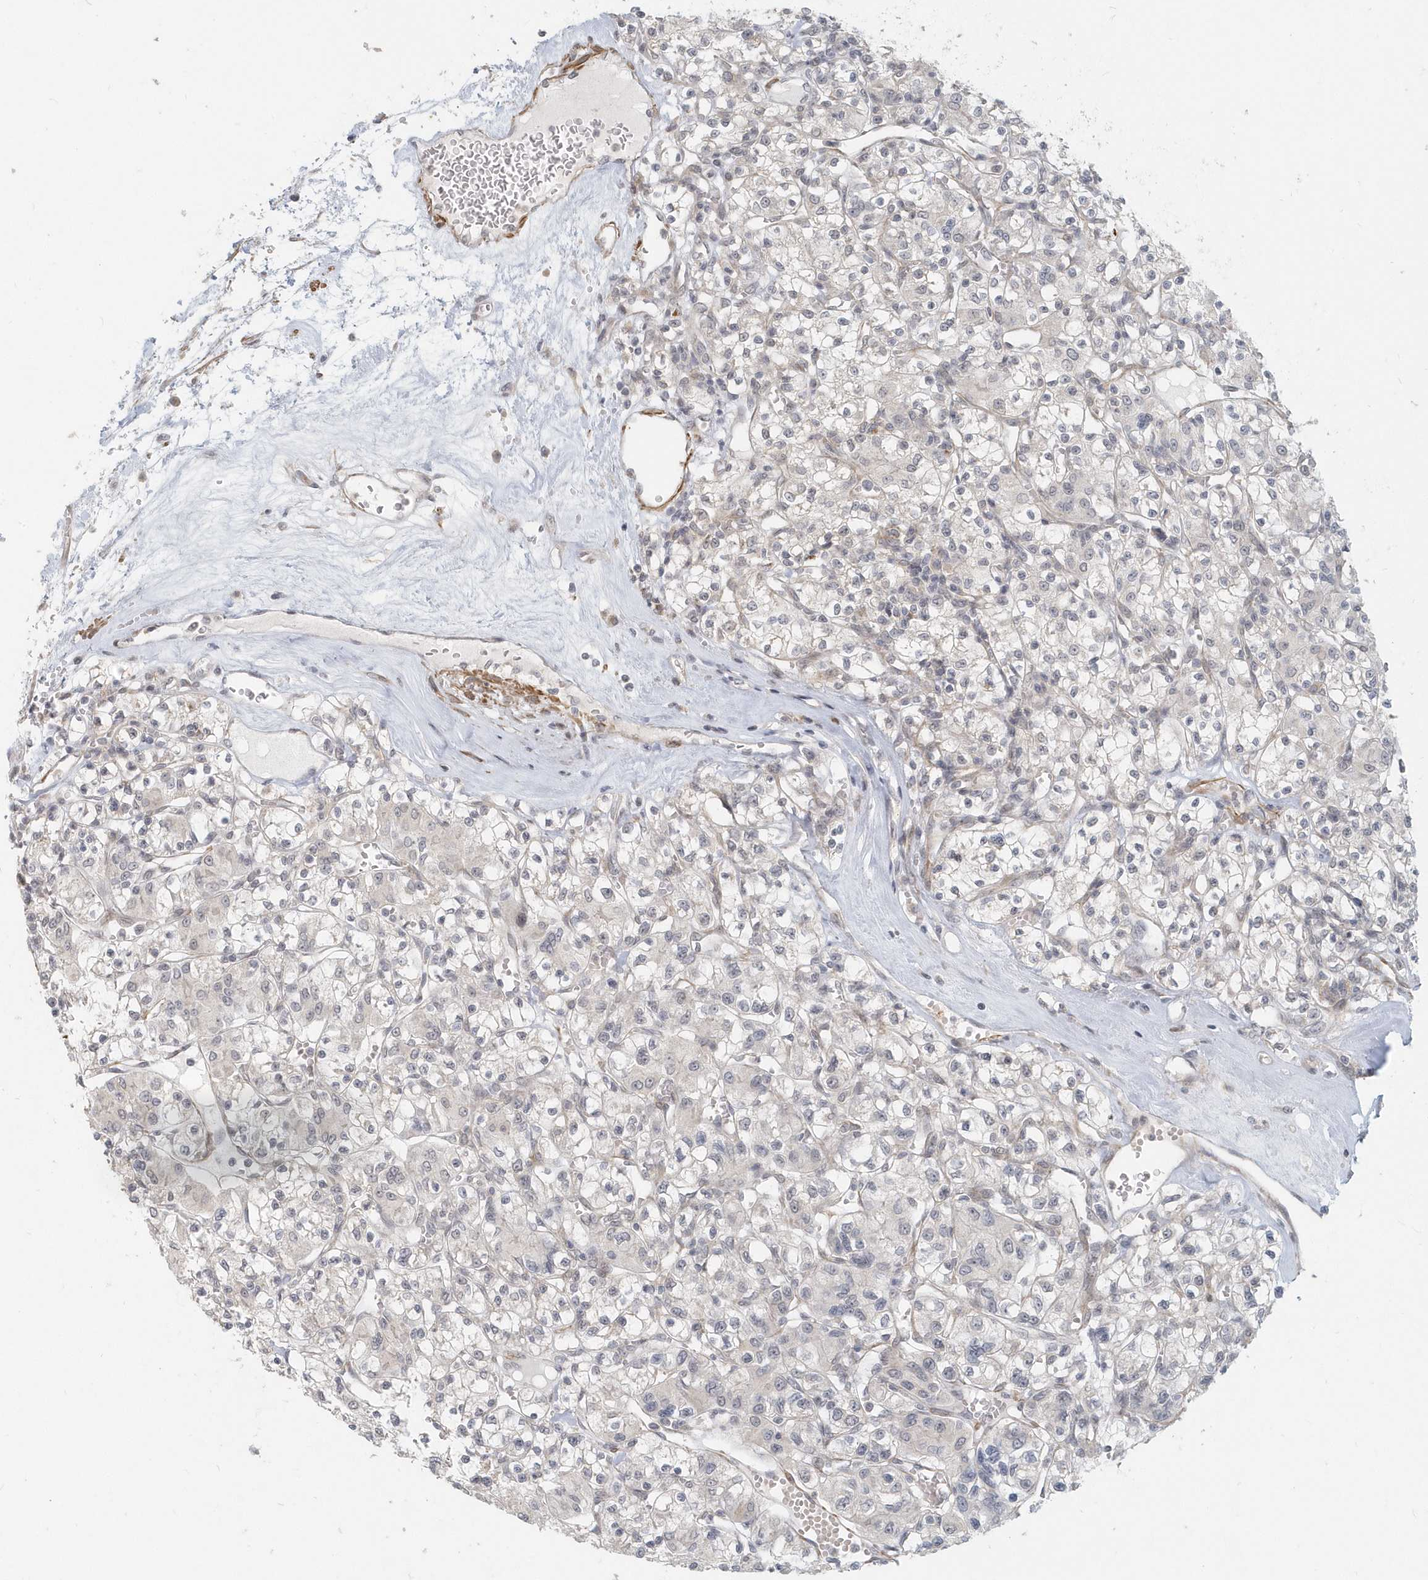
{"staining": {"intensity": "negative", "quantity": "none", "location": "none"}, "tissue": "renal cancer", "cell_type": "Tumor cells", "image_type": "cancer", "snomed": [{"axis": "morphology", "description": "Adenocarcinoma, NOS"}, {"axis": "topography", "description": "Kidney"}], "caption": "Tumor cells show no significant protein positivity in adenocarcinoma (renal).", "gene": "NAPB", "patient": {"sex": "female", "age": 59}}